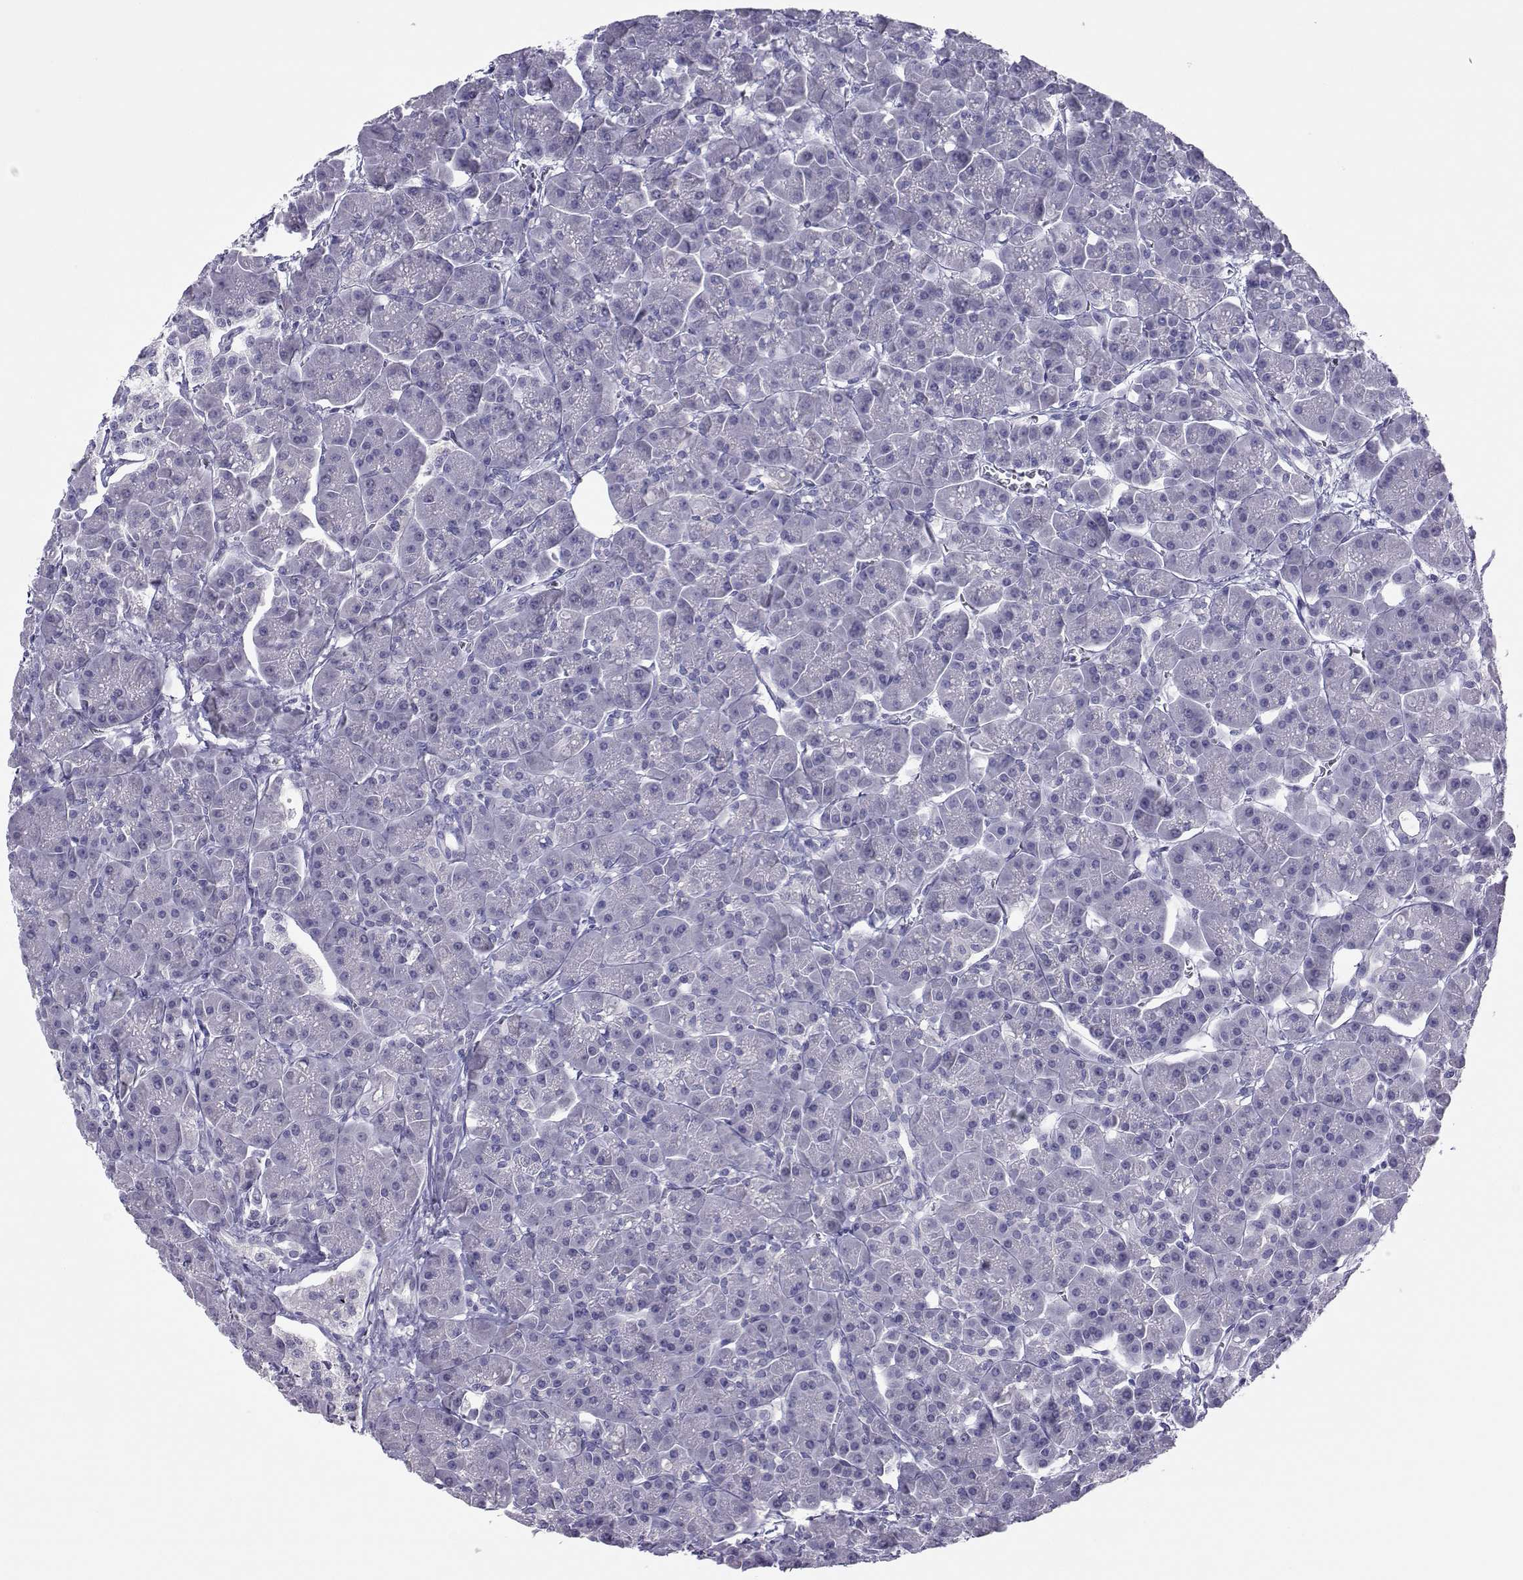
{"staining": {"intensity": "negative", "quantity": "none", "location": "none"}, "tissue": "pancreas", "cell_type": "Exocrine glandular cells", "image_type": "normal", "snomed": [{"axis": "morphology", "description": "Normal tissue, NOS"}, {"axis": "topography", "description": "Pancreas"}], "caption": "Pancreas stained for a protein using immunohistochemistry (IHC) displays no staining exocrine glandular cells.", "gene": "TRPM7", "patient": {"sex": "male", "age": 70}}